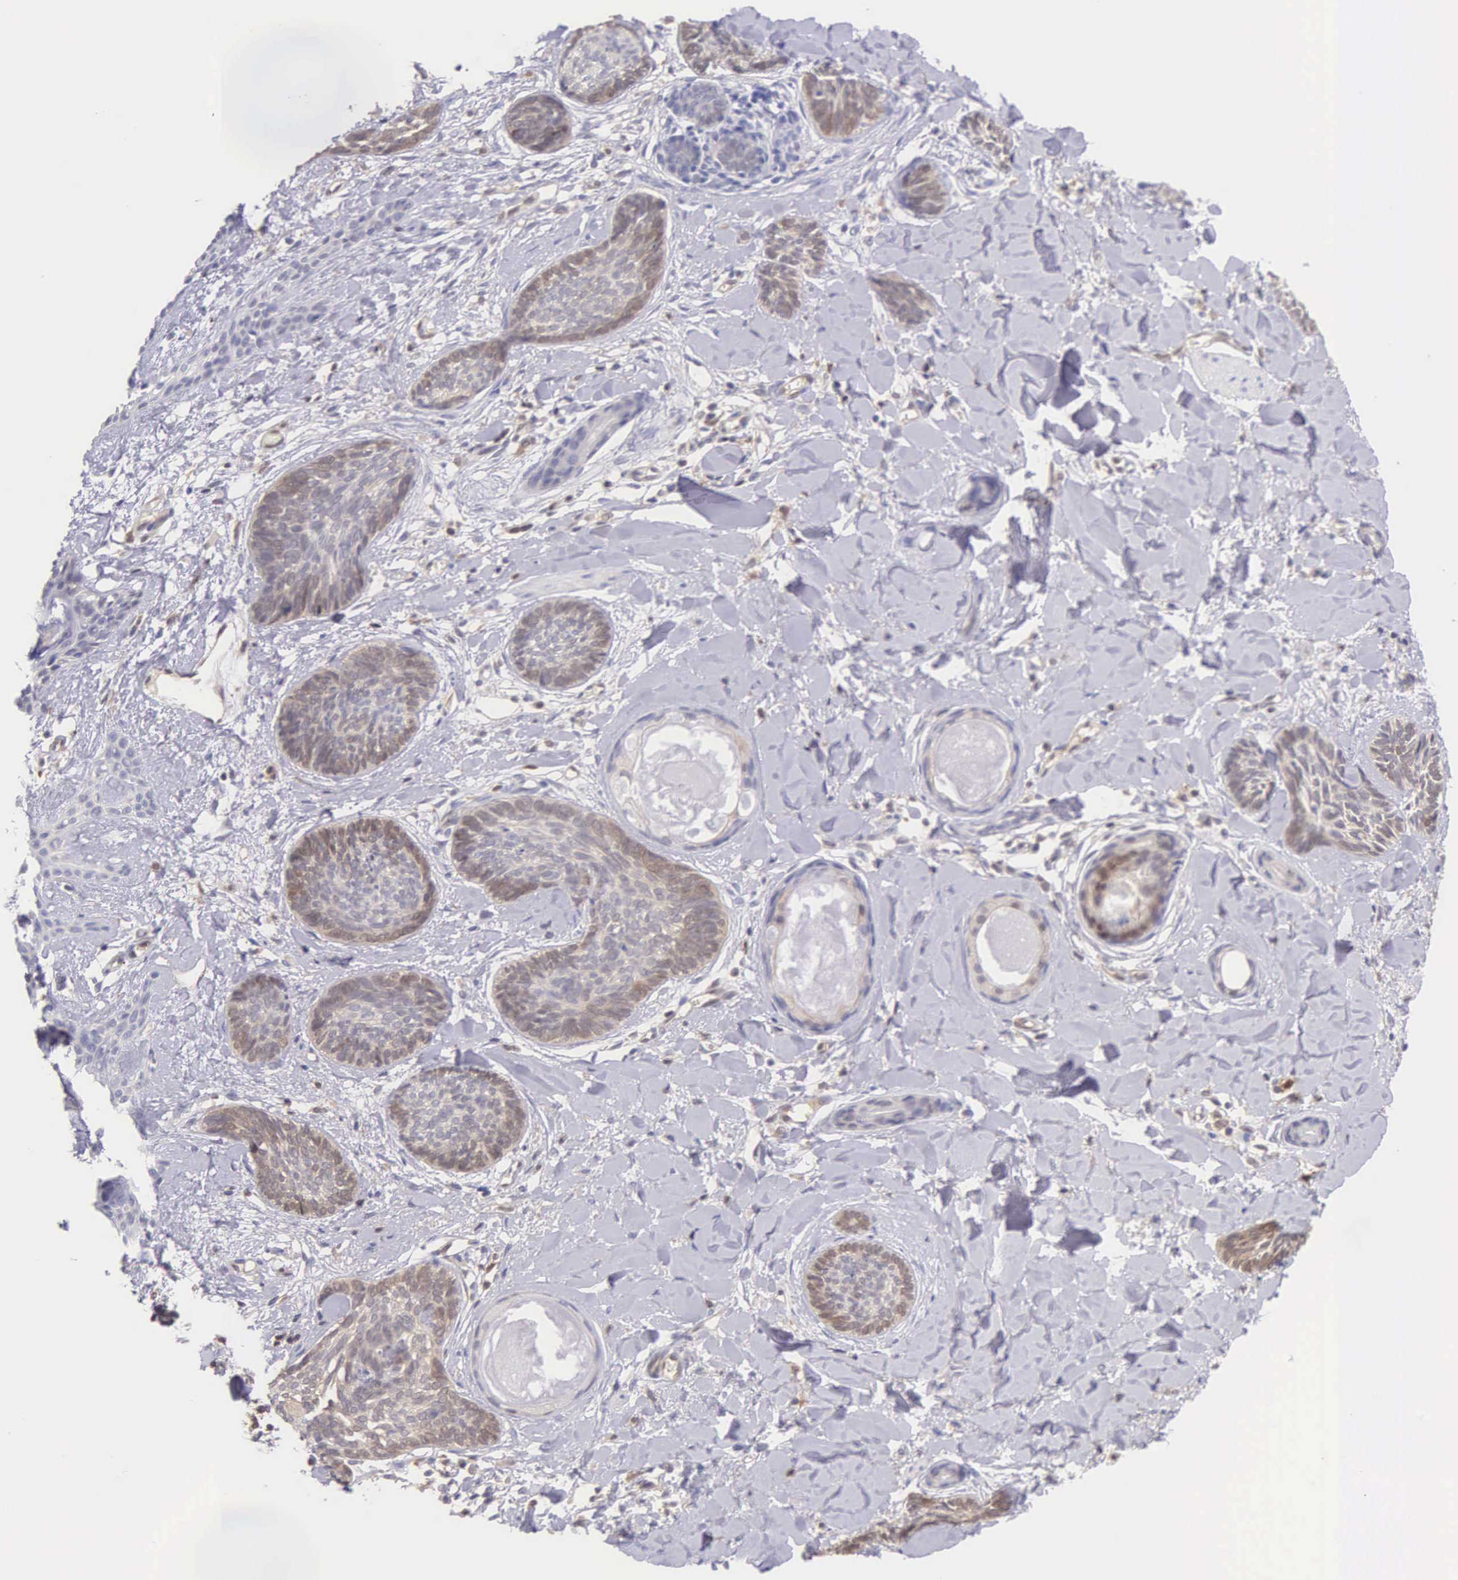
{"staining": {"intensity": "weak", "quantity": "25%-75%", "location": "cytoplasmic/membranous"}, "tissue": "skin cancer", "cell_type": "Tumor cells", "image_type": "cancer", "snomed": [{"axis": "morphology", "description": "Basal cell carcinoma"}, {"axis": "topography", "description": "Skin"}], "caption": "The histopathology image shows staining of skin basal cell carcinoma, revealing weak cytoplasmic/membranous protein expression (brown color) within tumor cells.", "gene": "BID", "patient": {"sex": "female", "age": 81}}